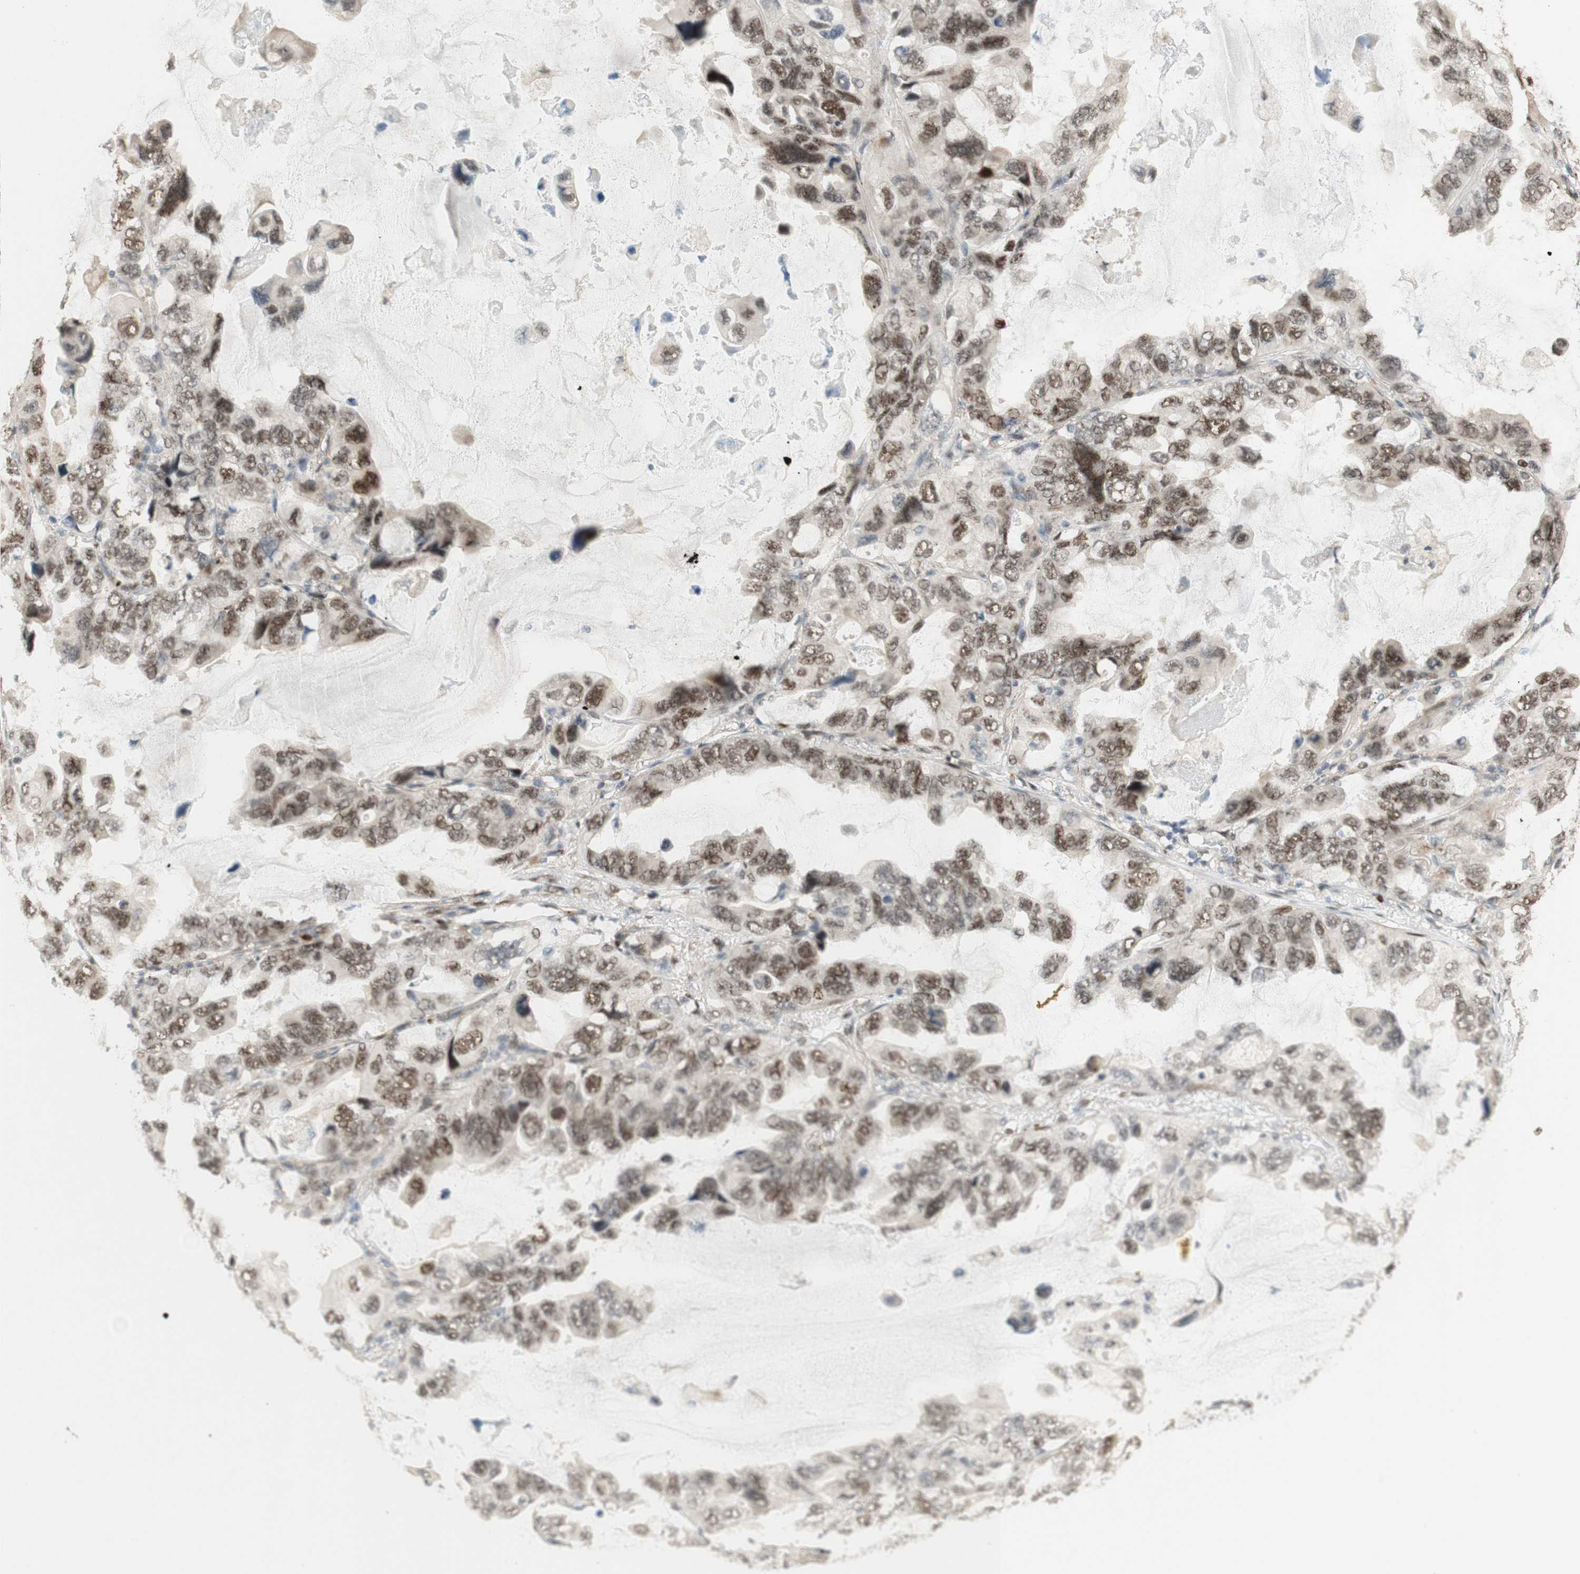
{"staining": {"intensity": "weak", "quantity": "25%-75%", "location": "nuclear"}, "tissue": "lung cancer", "cell_type": "Tumor cells", "image_type": "cancer", "snomed": [{"axis": "morphology", "description": "Squamous cell carcinoma, NOS"}, {"axis": "topography", "description": "Lung"}], "caption": "An image of lung cancer stained for a protein exhibits weak nuclear brown staining in tumor cells. Immunohistochemistry (ihc) stains the protein in brown and the nuclei are stained blue.", "gene": "FOXP1", "patient": {"sex": "female", "age": 73}}